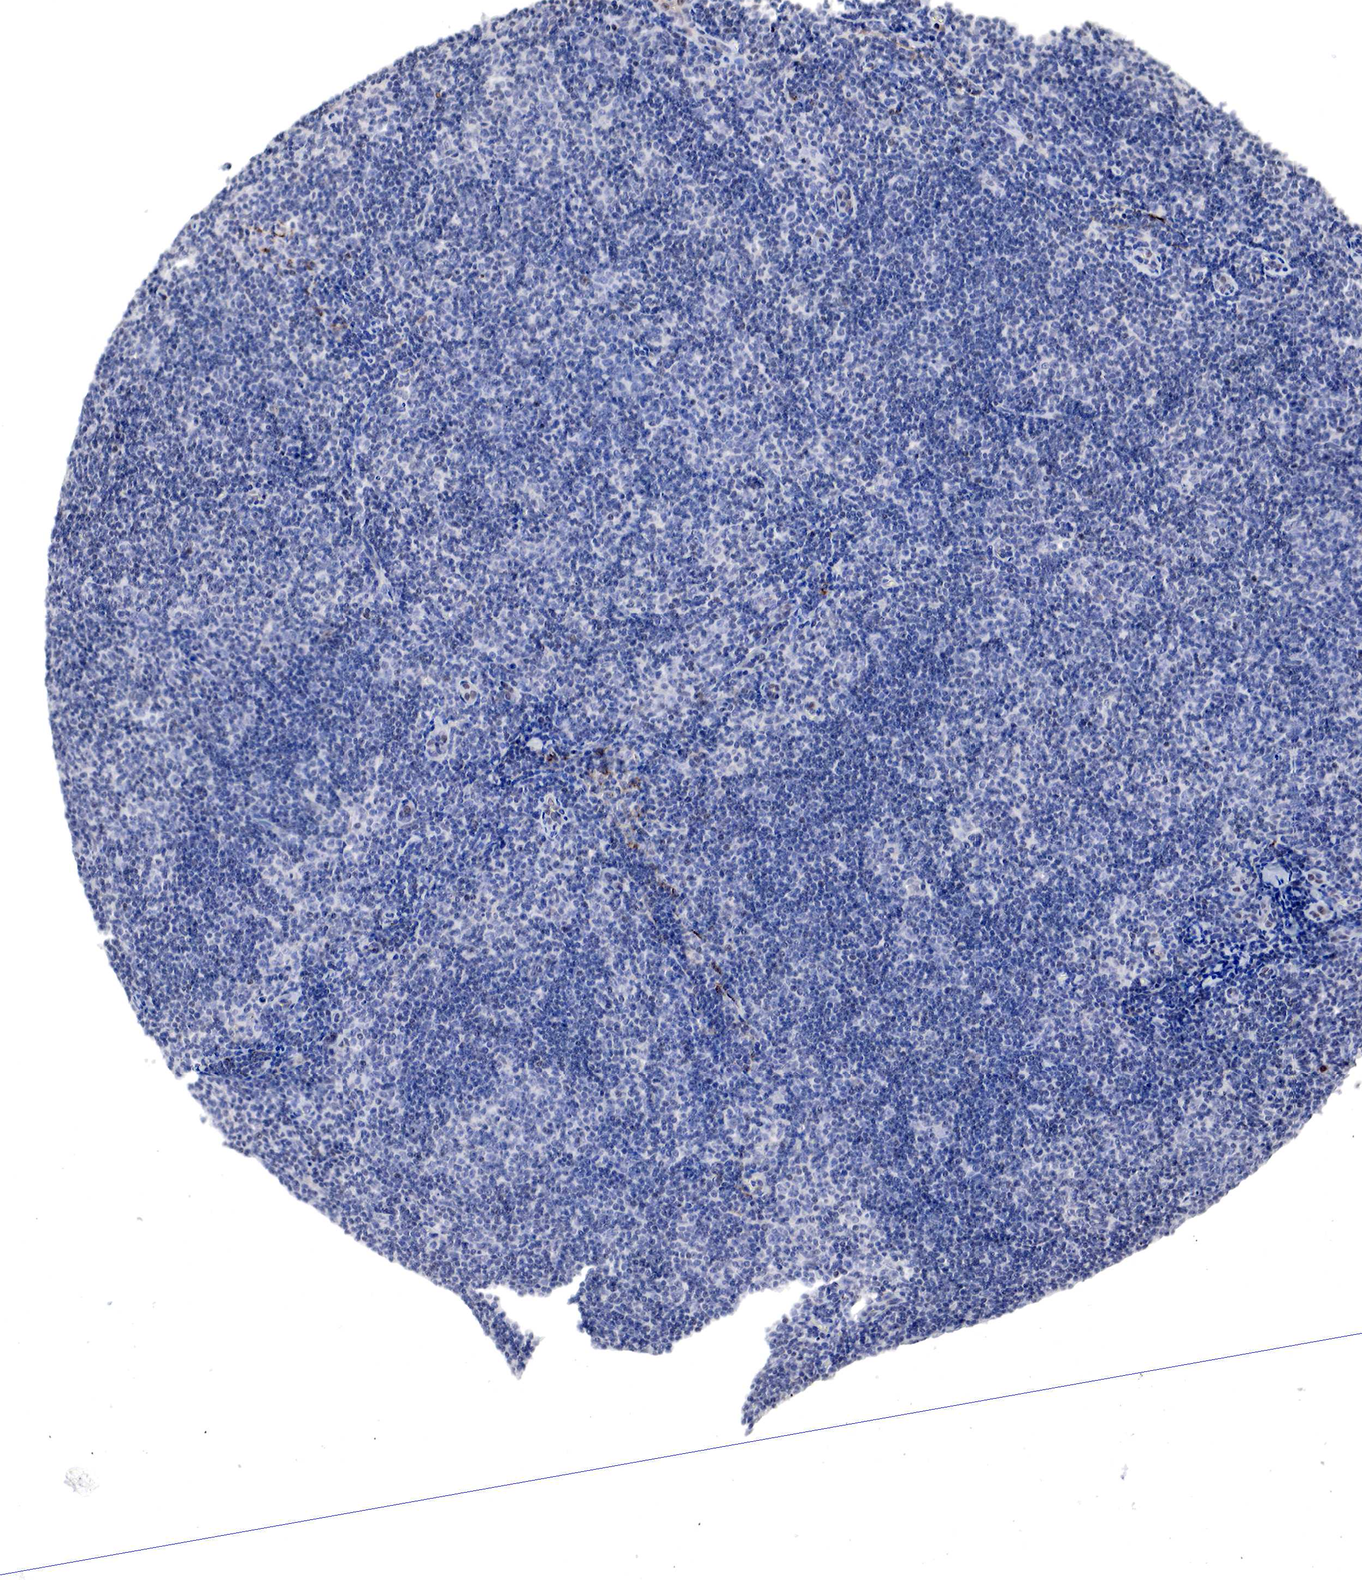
{"staining": {"intensity": "negative", "quantity": "none", "location": "none"}, "tissue": "lymphoma", "cell_type": "Tumor cells", "image_type": "cancer", "snomed": [{"axis": "morphology", "description": "Malignant lymphoma, non-Hodgkin's type, Low grade"}, {"axis": "topography", "description": "Lymph node"}], "caption": "DAB (3,3'-diaminobenzidine) immunohistochemical staining of human malignant lymphoma, non-Hodgkin's type (low-grade) displays no significant expression in tumor cells.", "gene": "DACH2", "patient": {"sex": "male", "age": 49}}